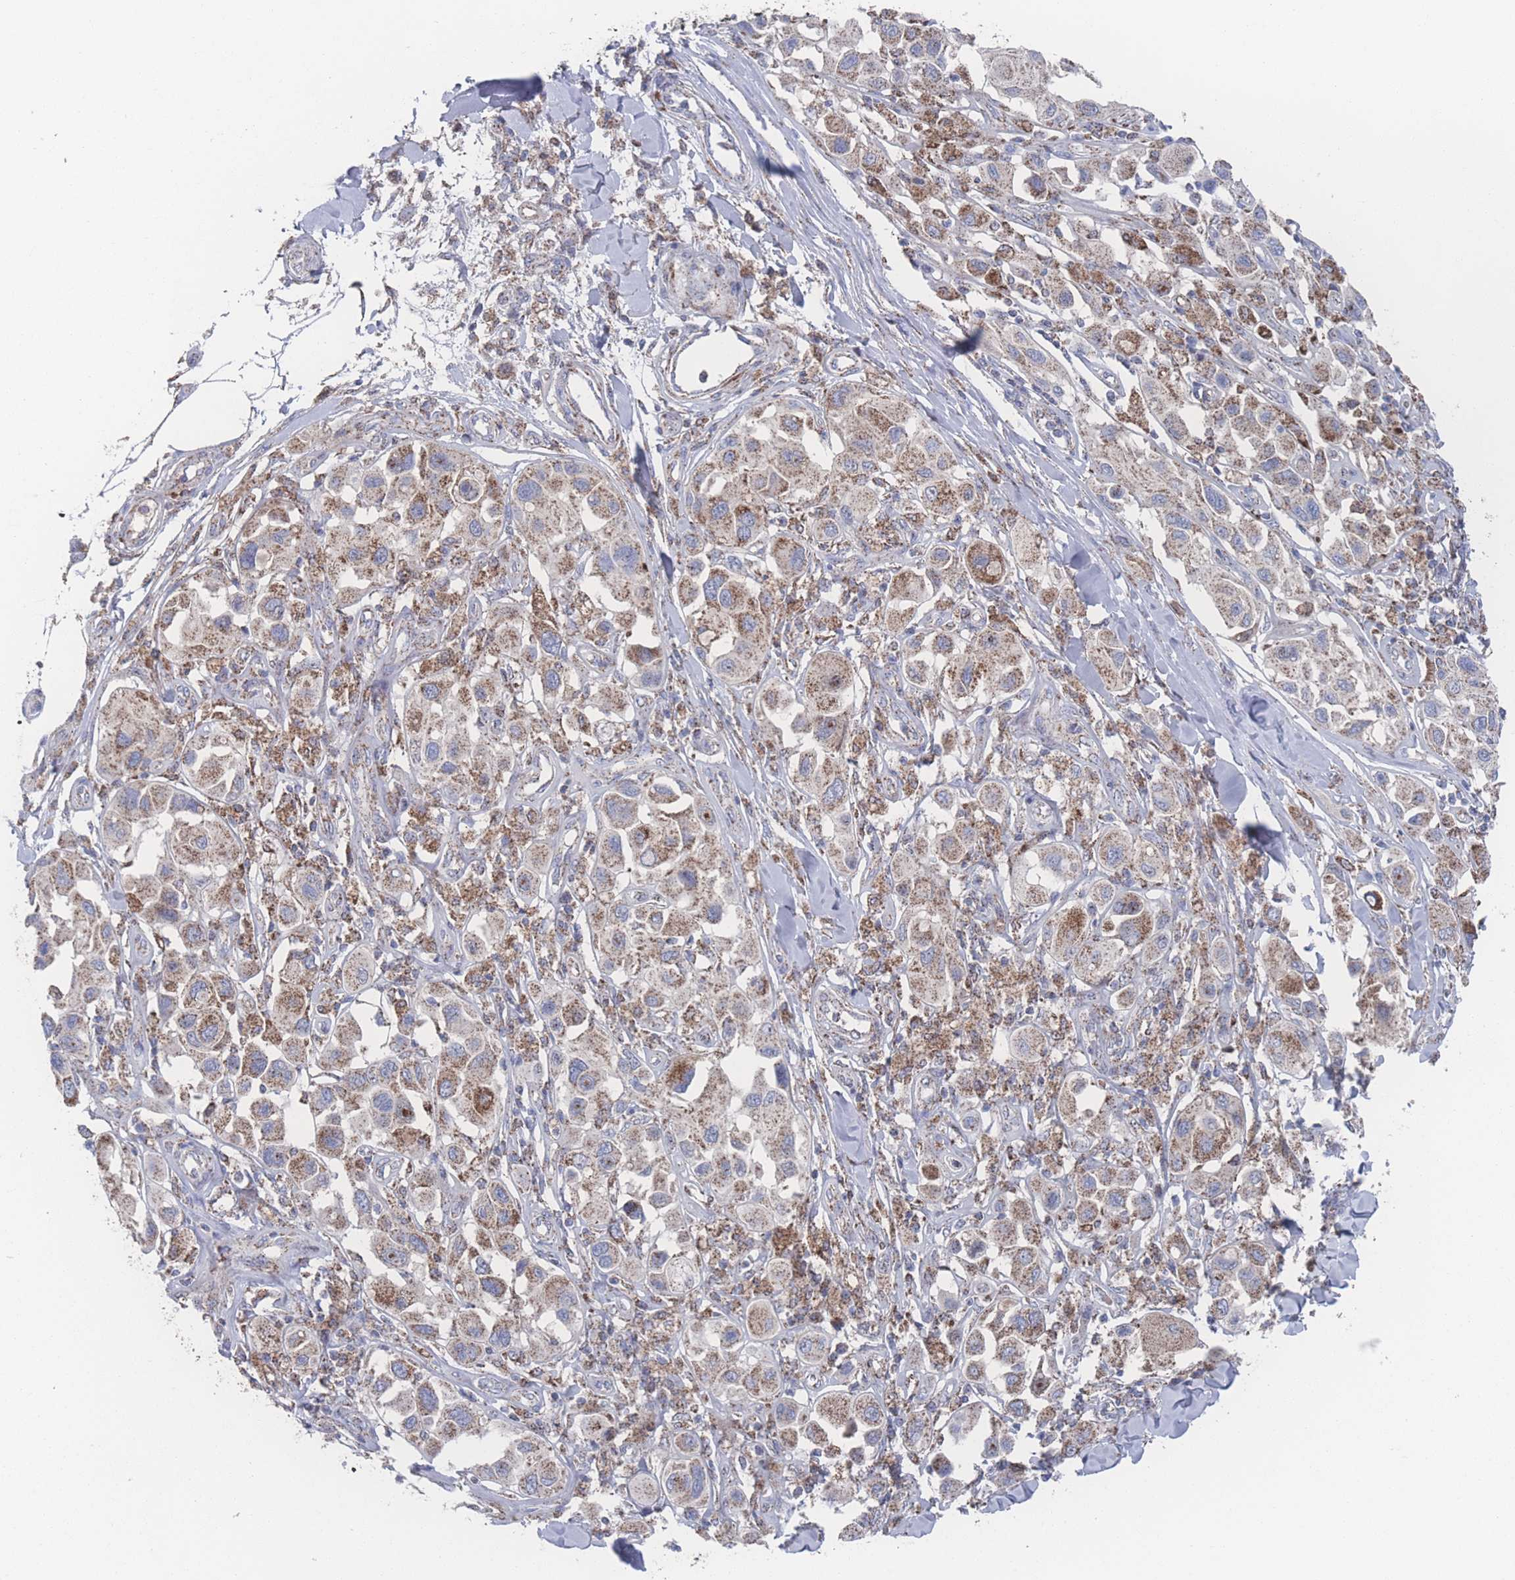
{"staining": {"intensity": "moderate", "quantity": ">75%", "location": "cytoplasmic/membranous"}, "tissue": "melanoma", "cell_type": "Tumor cells", "image_type": "cancer", "snomed": [{"axis": "morphology", "description": "Malignant melanoma, Metastatic site"}, {"axis": "topography", "description": "Skin"}], "caption": "A photomicrograph of malignant melanoma (metastatic site) stained for a protein displays moderate cytoplasmic/membranous brown staining in tumor cells.", "gene": "PEX14", "patient": {"sex": "male", "age": 41}}